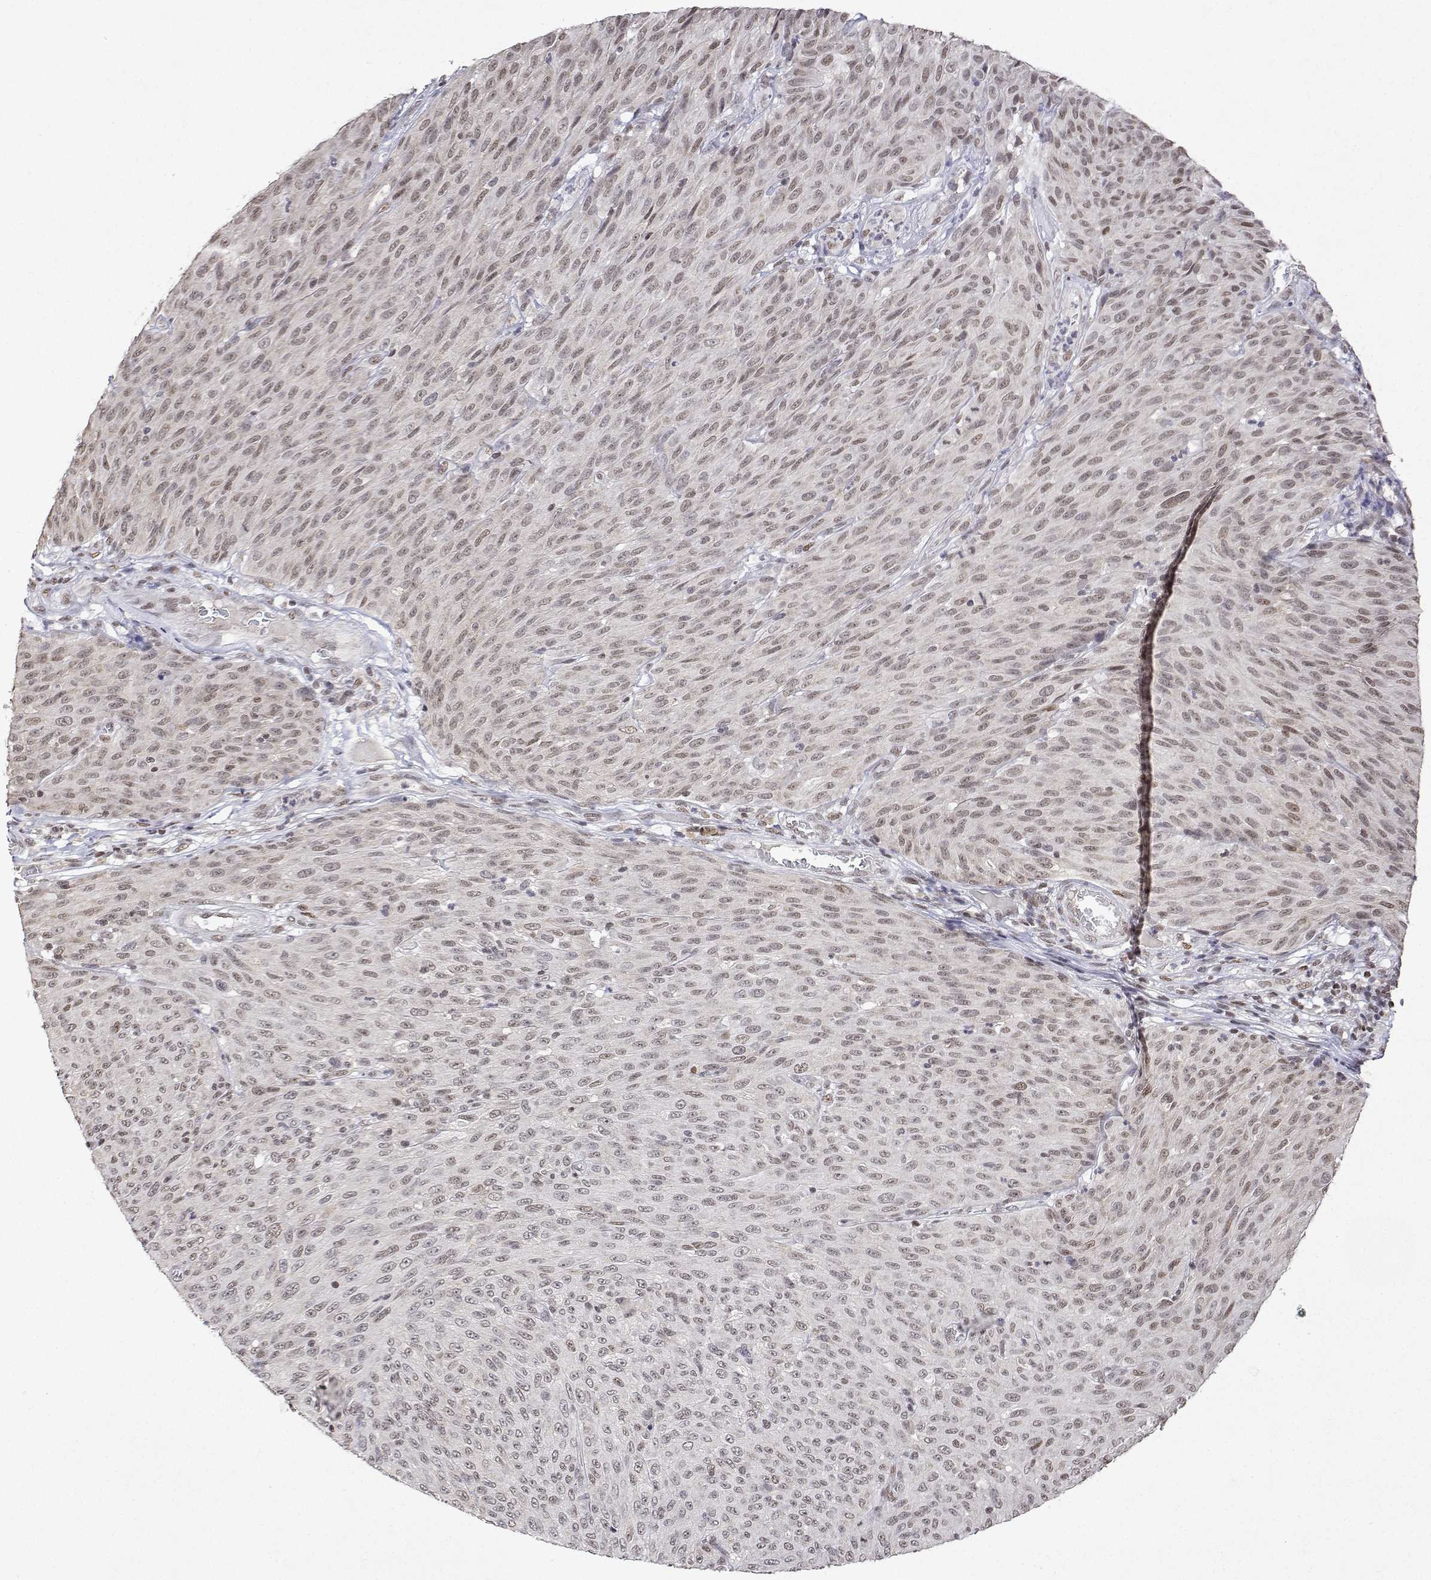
{"staining": {"intensity": "moderate", "quantity": ">75%", "location": "nuclear"}, "tissue": "melanoma", "cell_type": "Tumor cells", "image_type": "cancer", "snomed": [{"axis": "morphology", "description": "Malignant melanoma, NOS"}, {"axis": "topography", "description": "Skin"}], "caption": "This micrograph shows IHC staining of melanoma, with medium moderate nuclear staining in approximately >75% of tumor cells.", "gene": "XPC", "patient": {"sex": "male", "age": 85}}